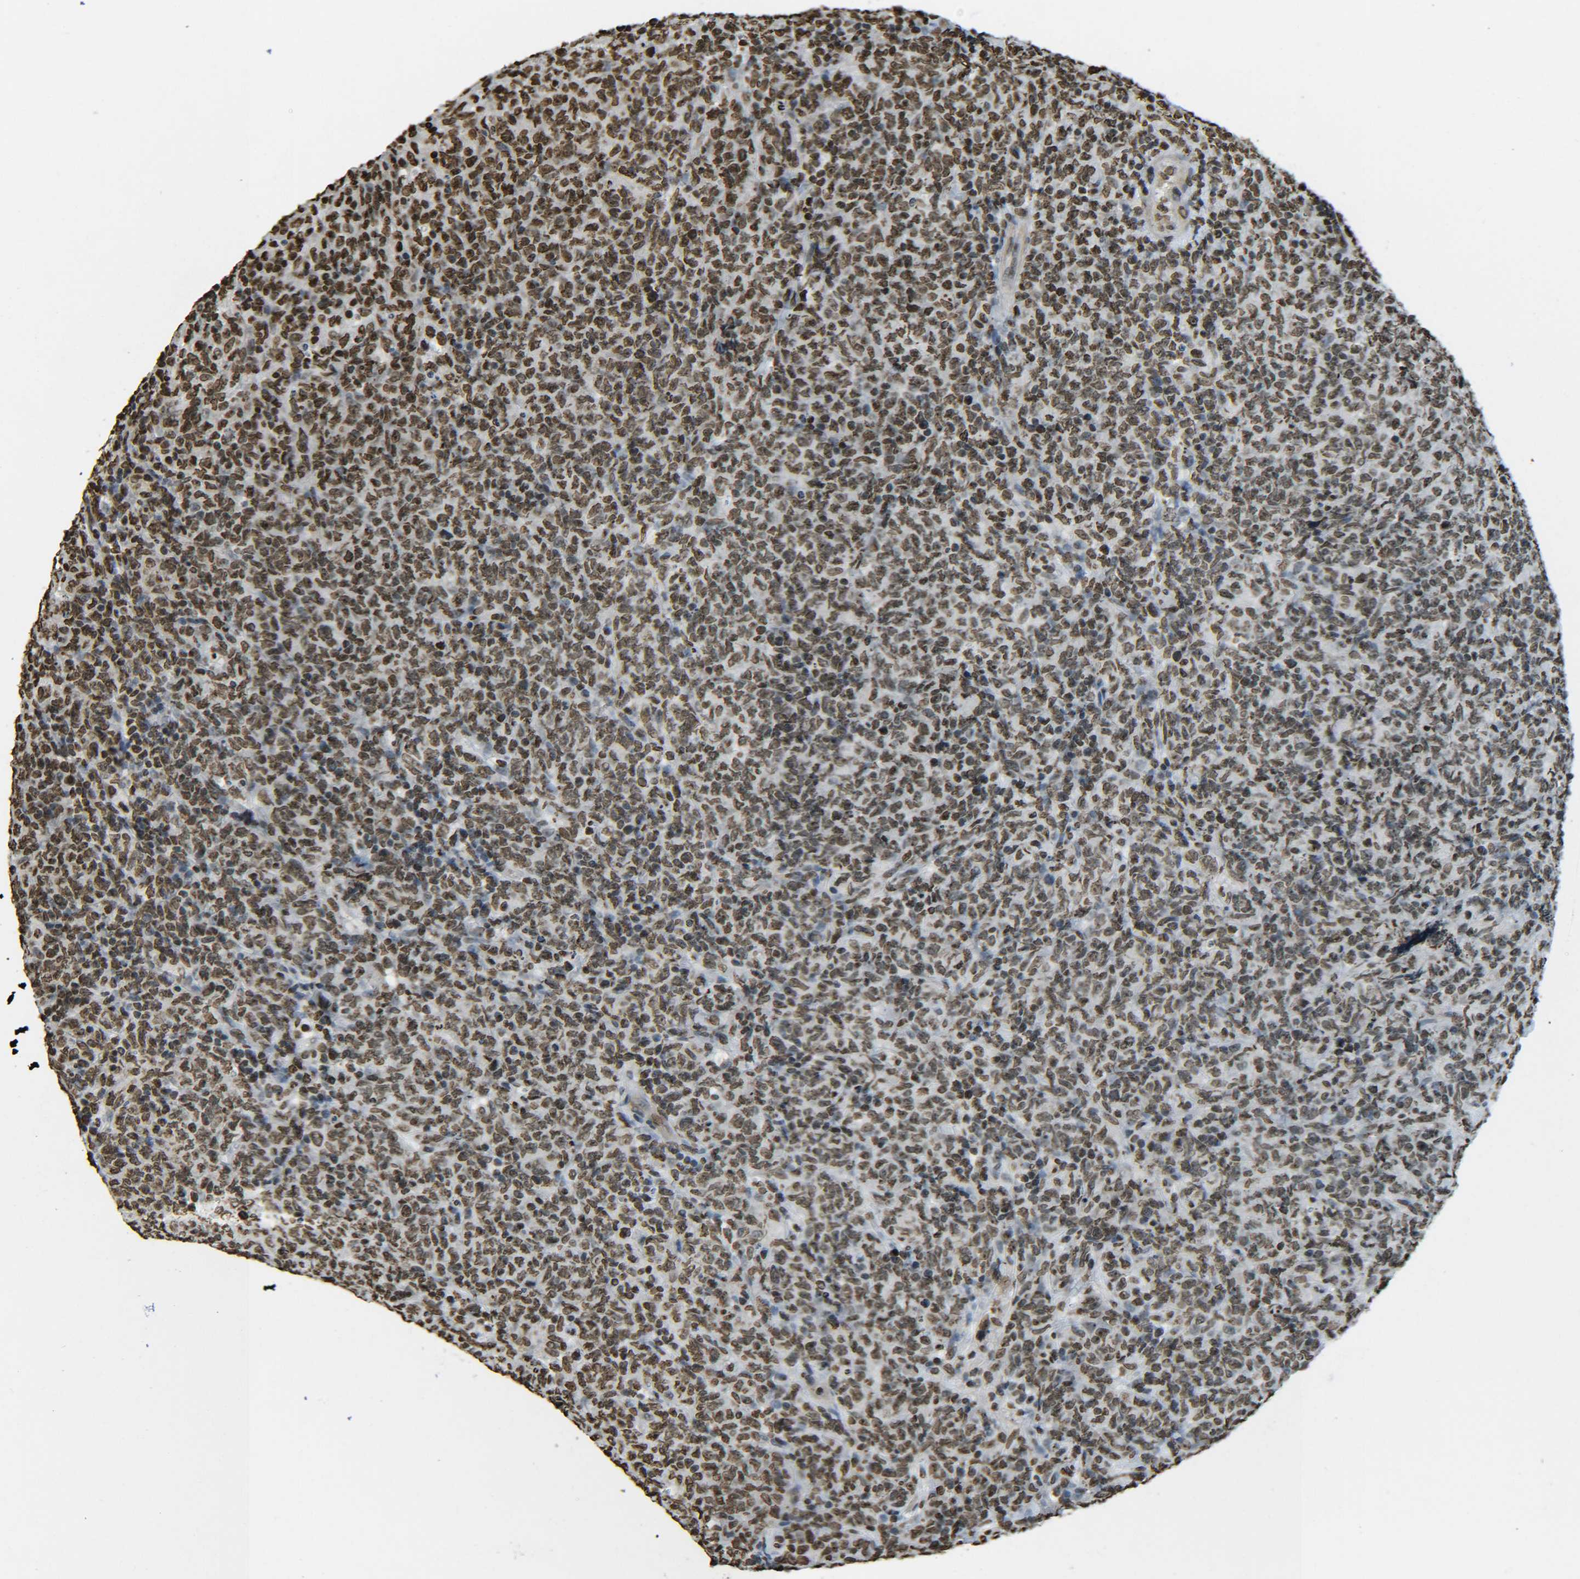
{"staining": {"intensity": "moderate", "quantity": ">75%", "location": "nuclear"}, "tissue": "lymphoma", "cell_type": "Tumor cells", "image_type": "cancer", "snomed": [{"axis": "morphology", "description": "Malignant lymphoma, non-Hodgkin's type, High grade"}, {"axis": "topography", "description": "Tonsil"}], "caption": "The micrograph displays a brown stain indicating the presence of a protein in the nuclear of tumor cells in high-grade malignant lymphoma, non-Hodgkin's type.", "gene": "H4C16", "patient": {"sex": "female", "age": 36}}